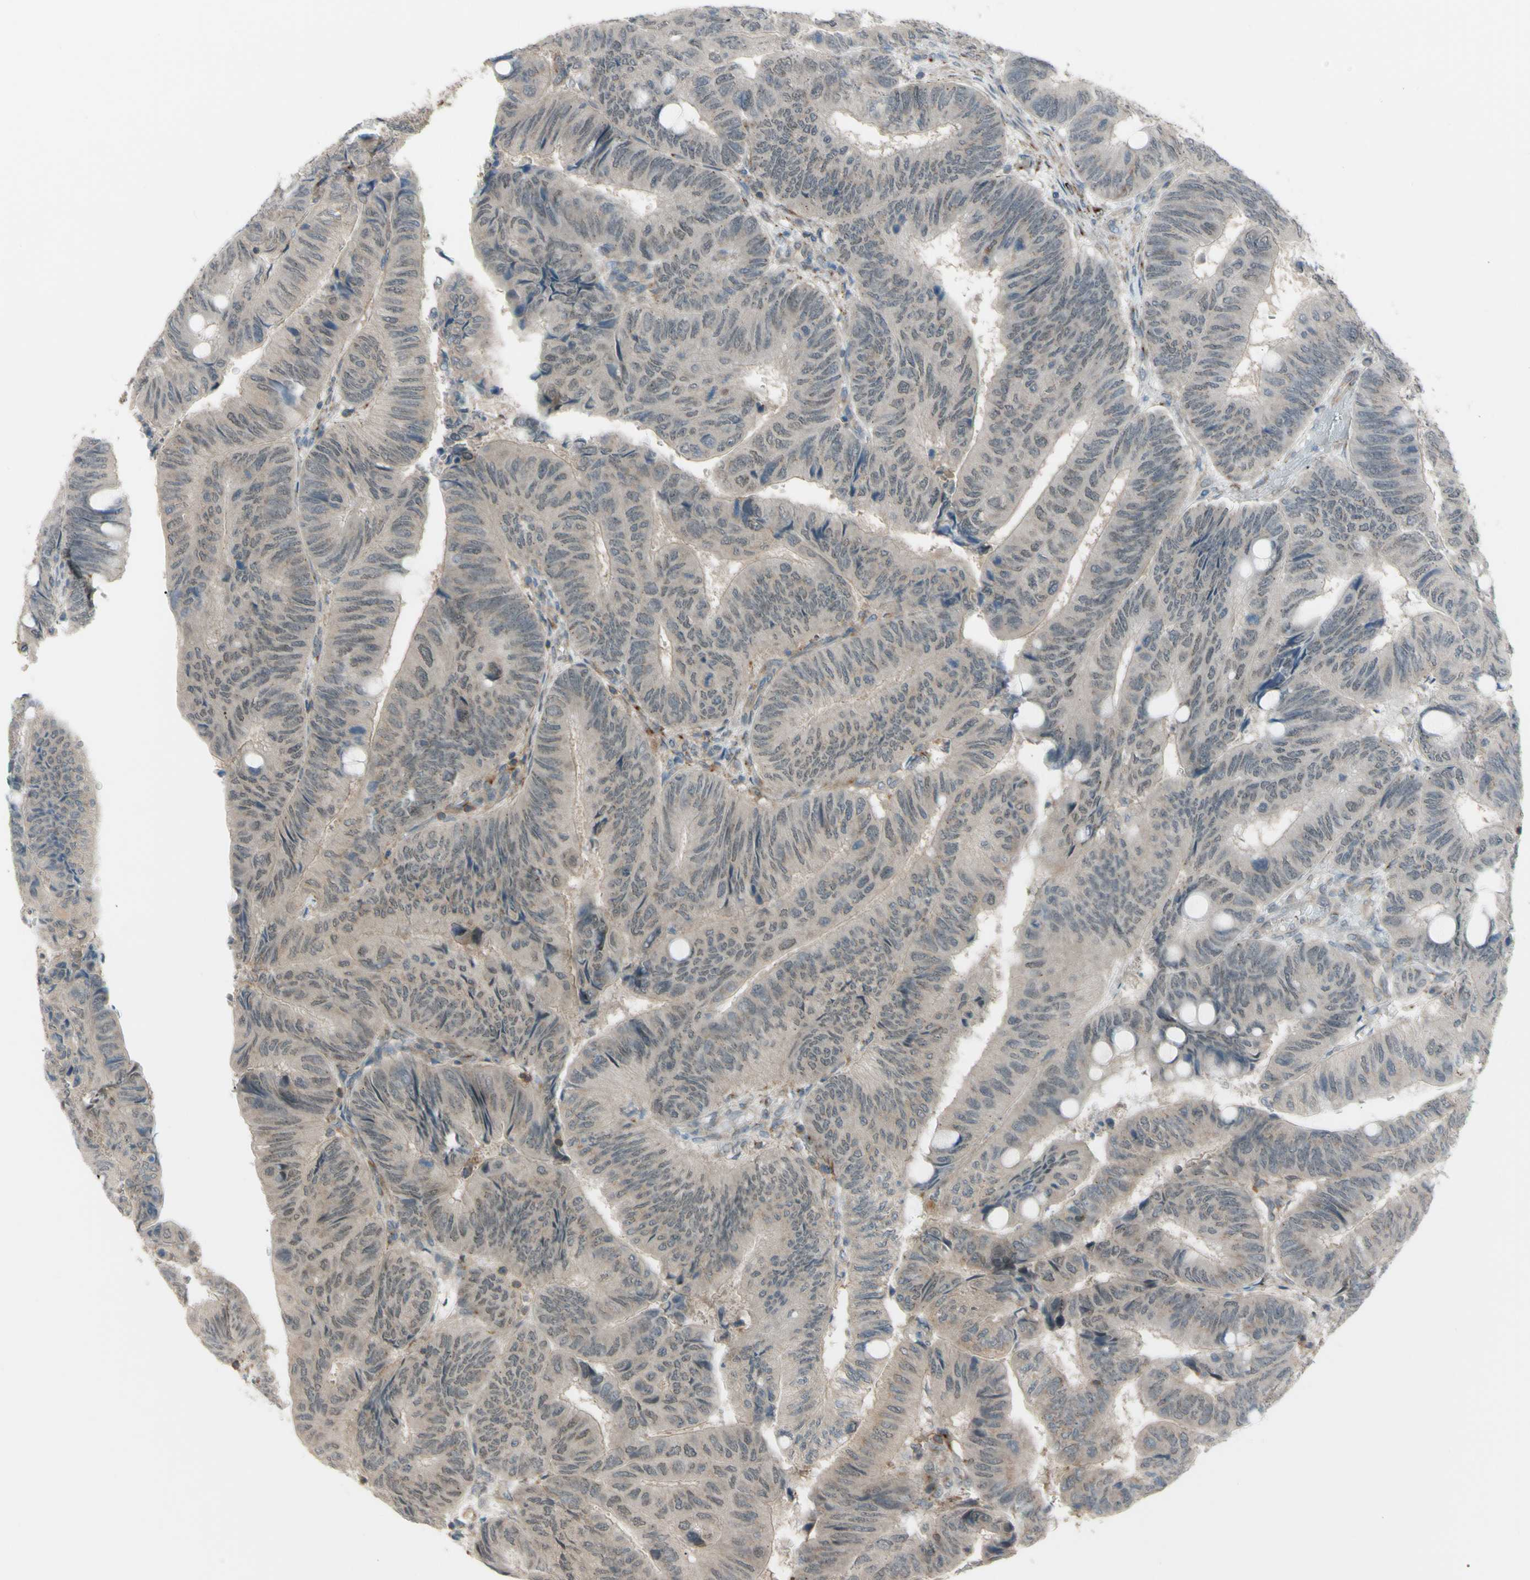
{"staining": {"intensity": "weak", "quantity": "25%-75%", "location": "cytoplasmic/membranous,nuclear"}, "tissue": "colorectal cancer", "cell_type": "Tumor cells", "image_type": "cancer", "snomed": [{"axis": "morphology", "description": "Normal tissue, NOS"}, {"axis": "morphology", "description": "Adenocarcinoma, NOS"}, {"axis": "topography", "description": "Rectum"}, {"axis": "topography", "description": "Peripheral nerve tissue"}], "caption": "Colorectal adenocarcinoma stained with DAB (3,3'-diaminobenzidine) IHC shows low levels of weak cytoplasmic/membranous and nuclear positivity in approximately 25%-75% of tumor cells.", "gene": "FLII", "patient": {"sex": "male", "age": 92}}